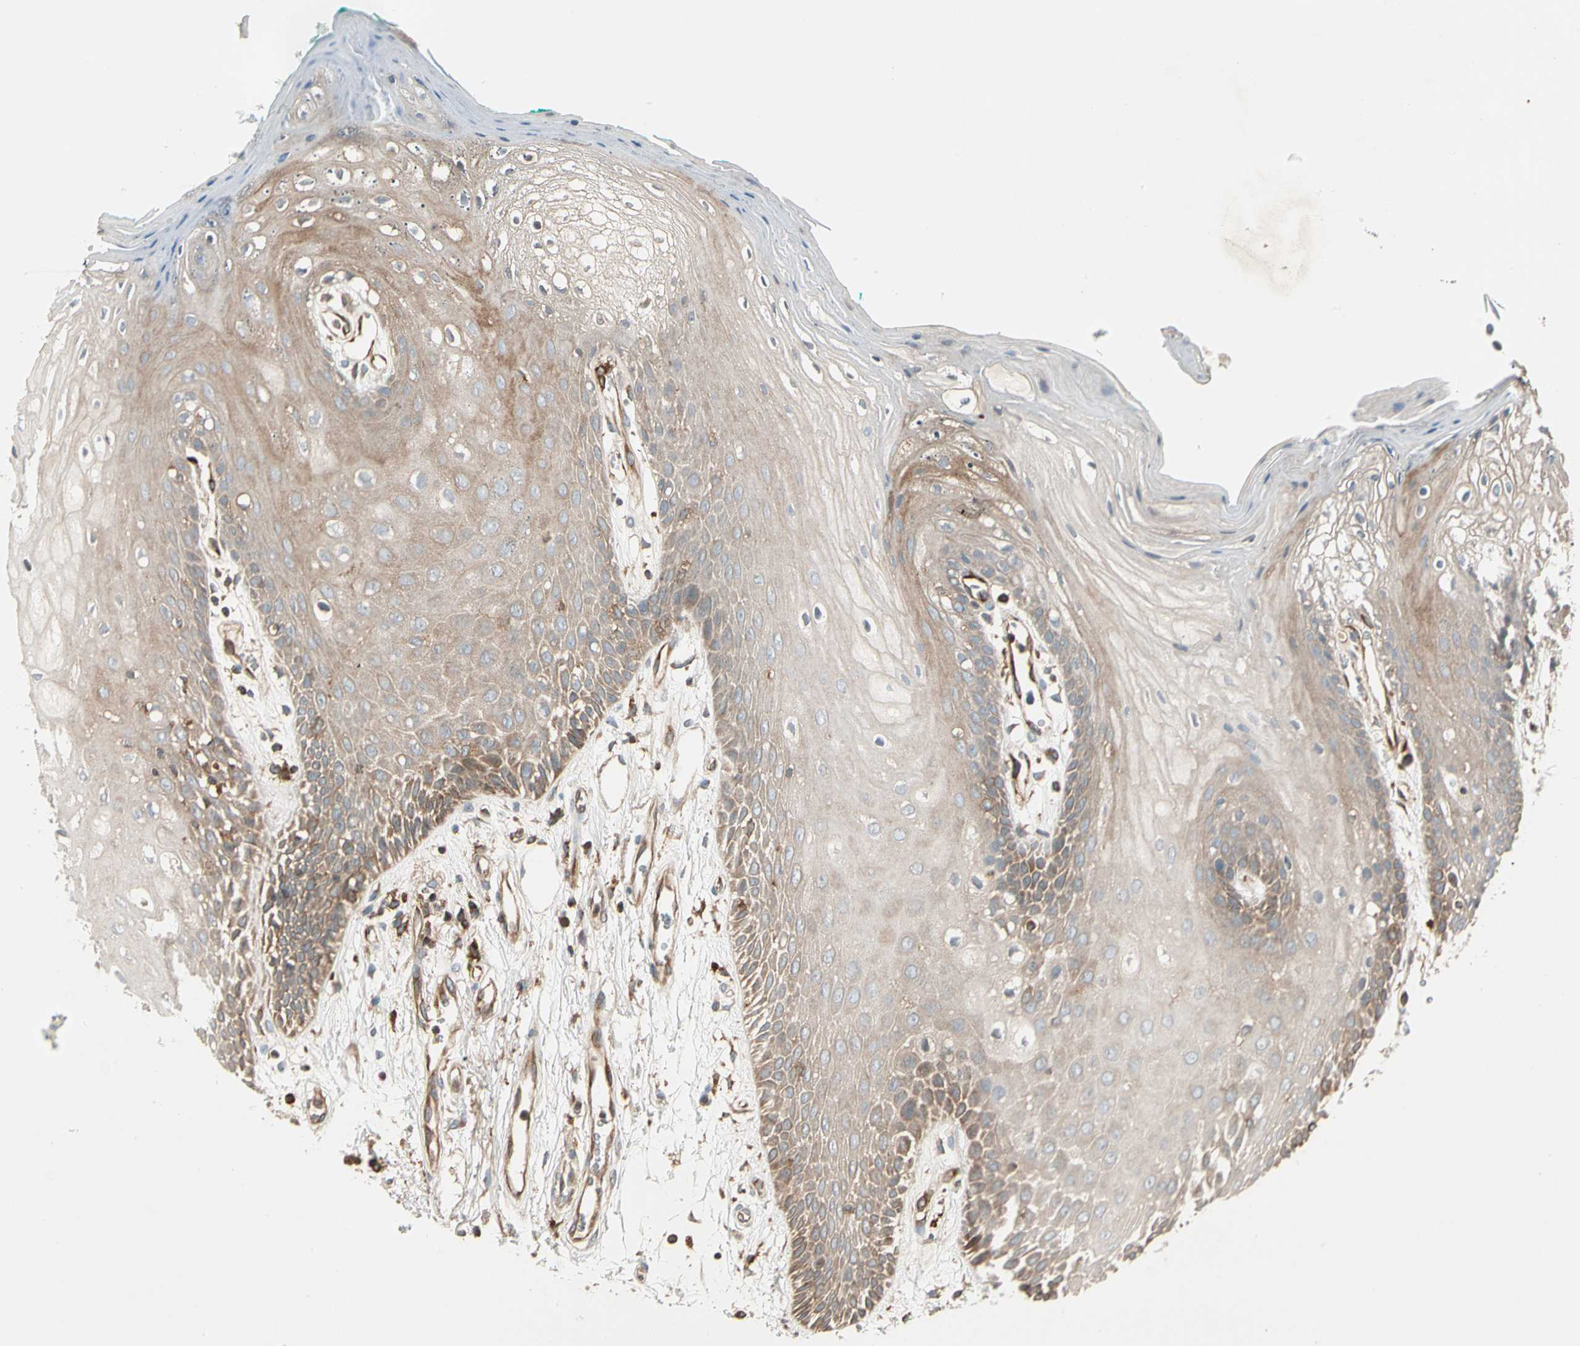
{"staining": {"intensity": "moderate", "quantity": "25%-75%", "location": "cytoplasmic/membranous"}, "tissue": "oral mucosa", "cell_type": "Squamous epithelial cells", "image_type": "normal", "snomed": [{"axis": "morphology", "description": "Normal tissue, NOS"}, {"axis": "morphology", "description": "Squamous cell carcinoma, NOS"}, {"axis": "topography", "description": "Skeletal muscle"}, {"axis": "topography", "description": "Oral tissue"}, {"axis": "topography", "description": "Head-Neck"}], "caption": "A photomicrograph of oral mucosa stained for a protein shows moderate cytoplasmic/membranous brown staining in squamous epithelial cells. The staining is performed using DAB (3,3'-diaminobenzidine) brown chromogen to label protein expression. The nuclei are counter-stained blue using hematoxylin.", "gene": "TRIO", "patient": {"sex": "female", "age": 84}}